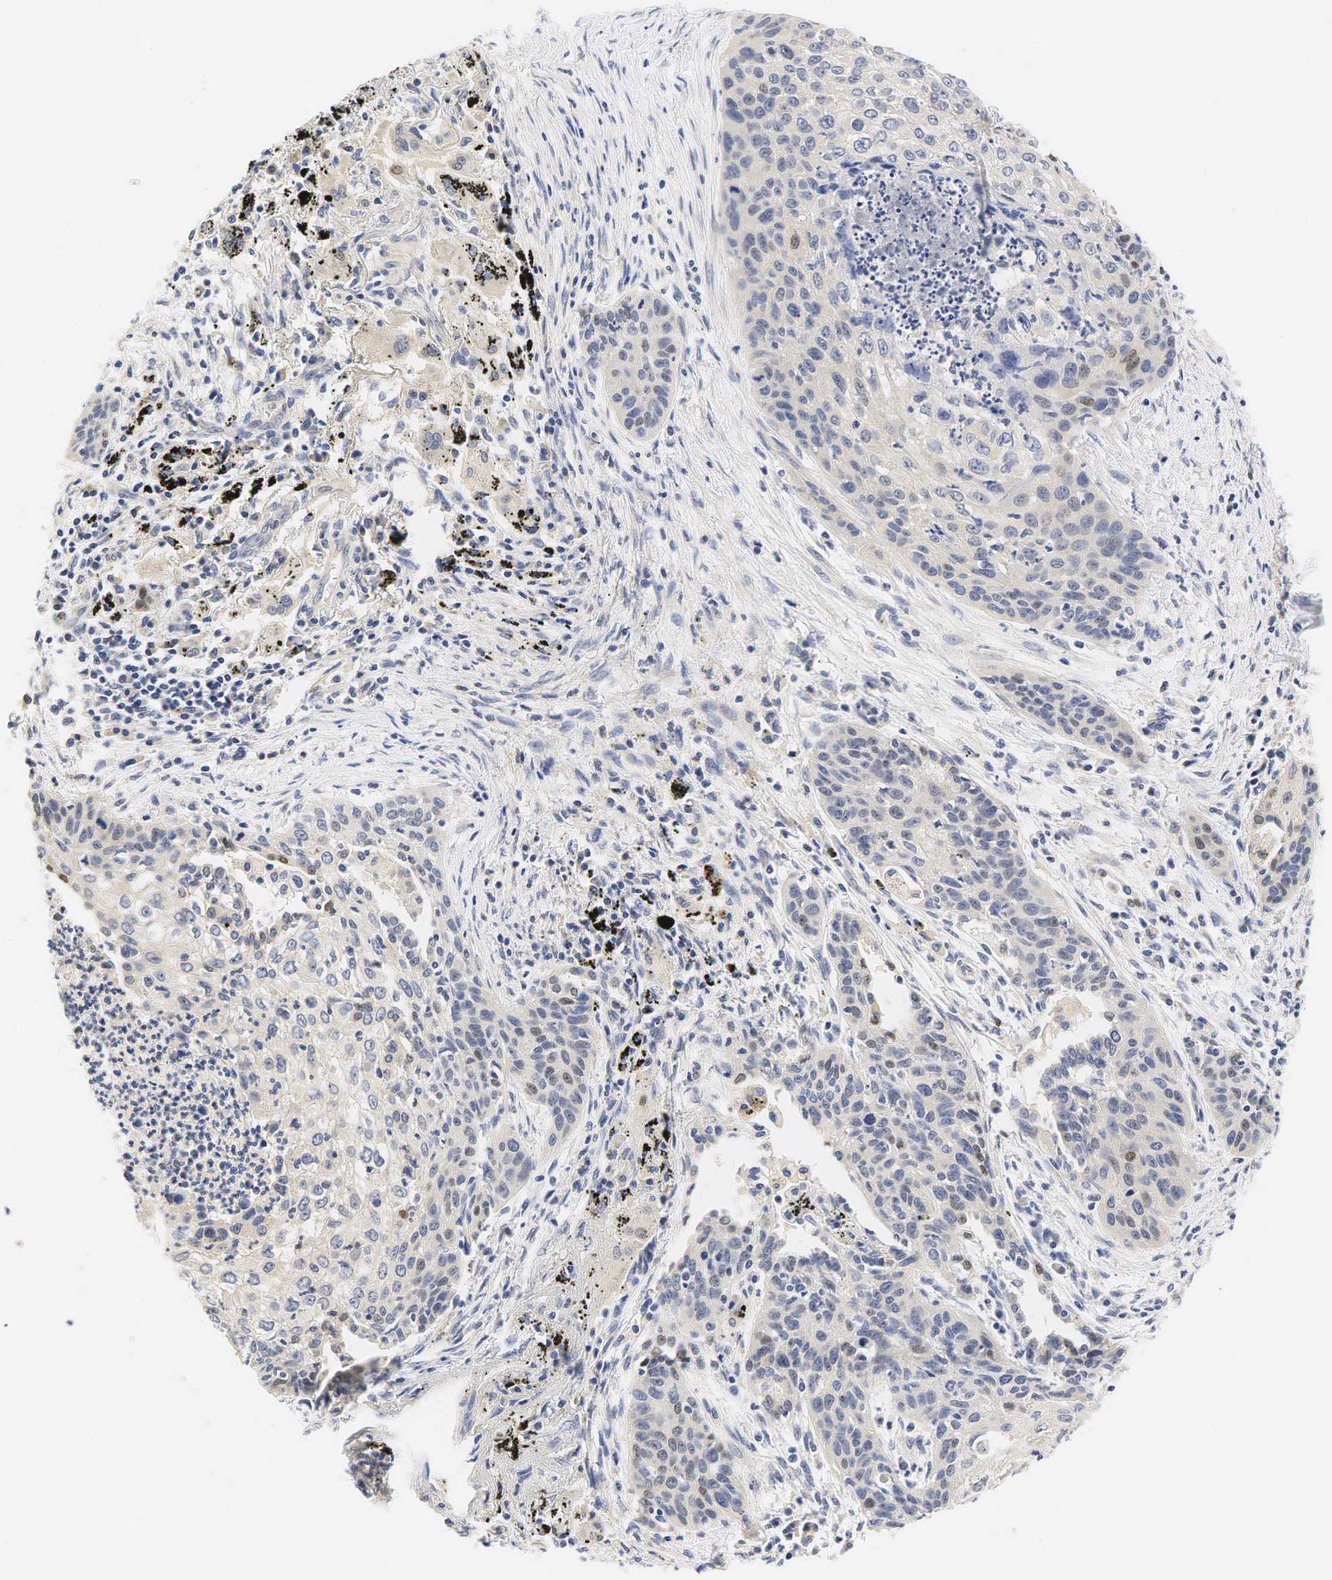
{"staining": {"intensity": "moderate", "quantity": "<25%", "location": "nuclear"}, "tissue": "lung cancer", "cell_type": "Tumor cells", "image_type": "cancer", "snomed": [{"axis": "morphology", "description": "Squamous cell carcinoma, NOS"}, {"axis": "topography", "description": "Lung"}], "caption": "High-power microscopy captured an immunohistochemistry (IHC) image of squamous cell carcinoma (lung), revealing moderate nuclear expression in approximately <25% of tumor cells. (brown staining indicates protein expression, while blue staining denotes nuclei).", "gene": "CCND1", "patient": {"sex": "male", "age": 71}}